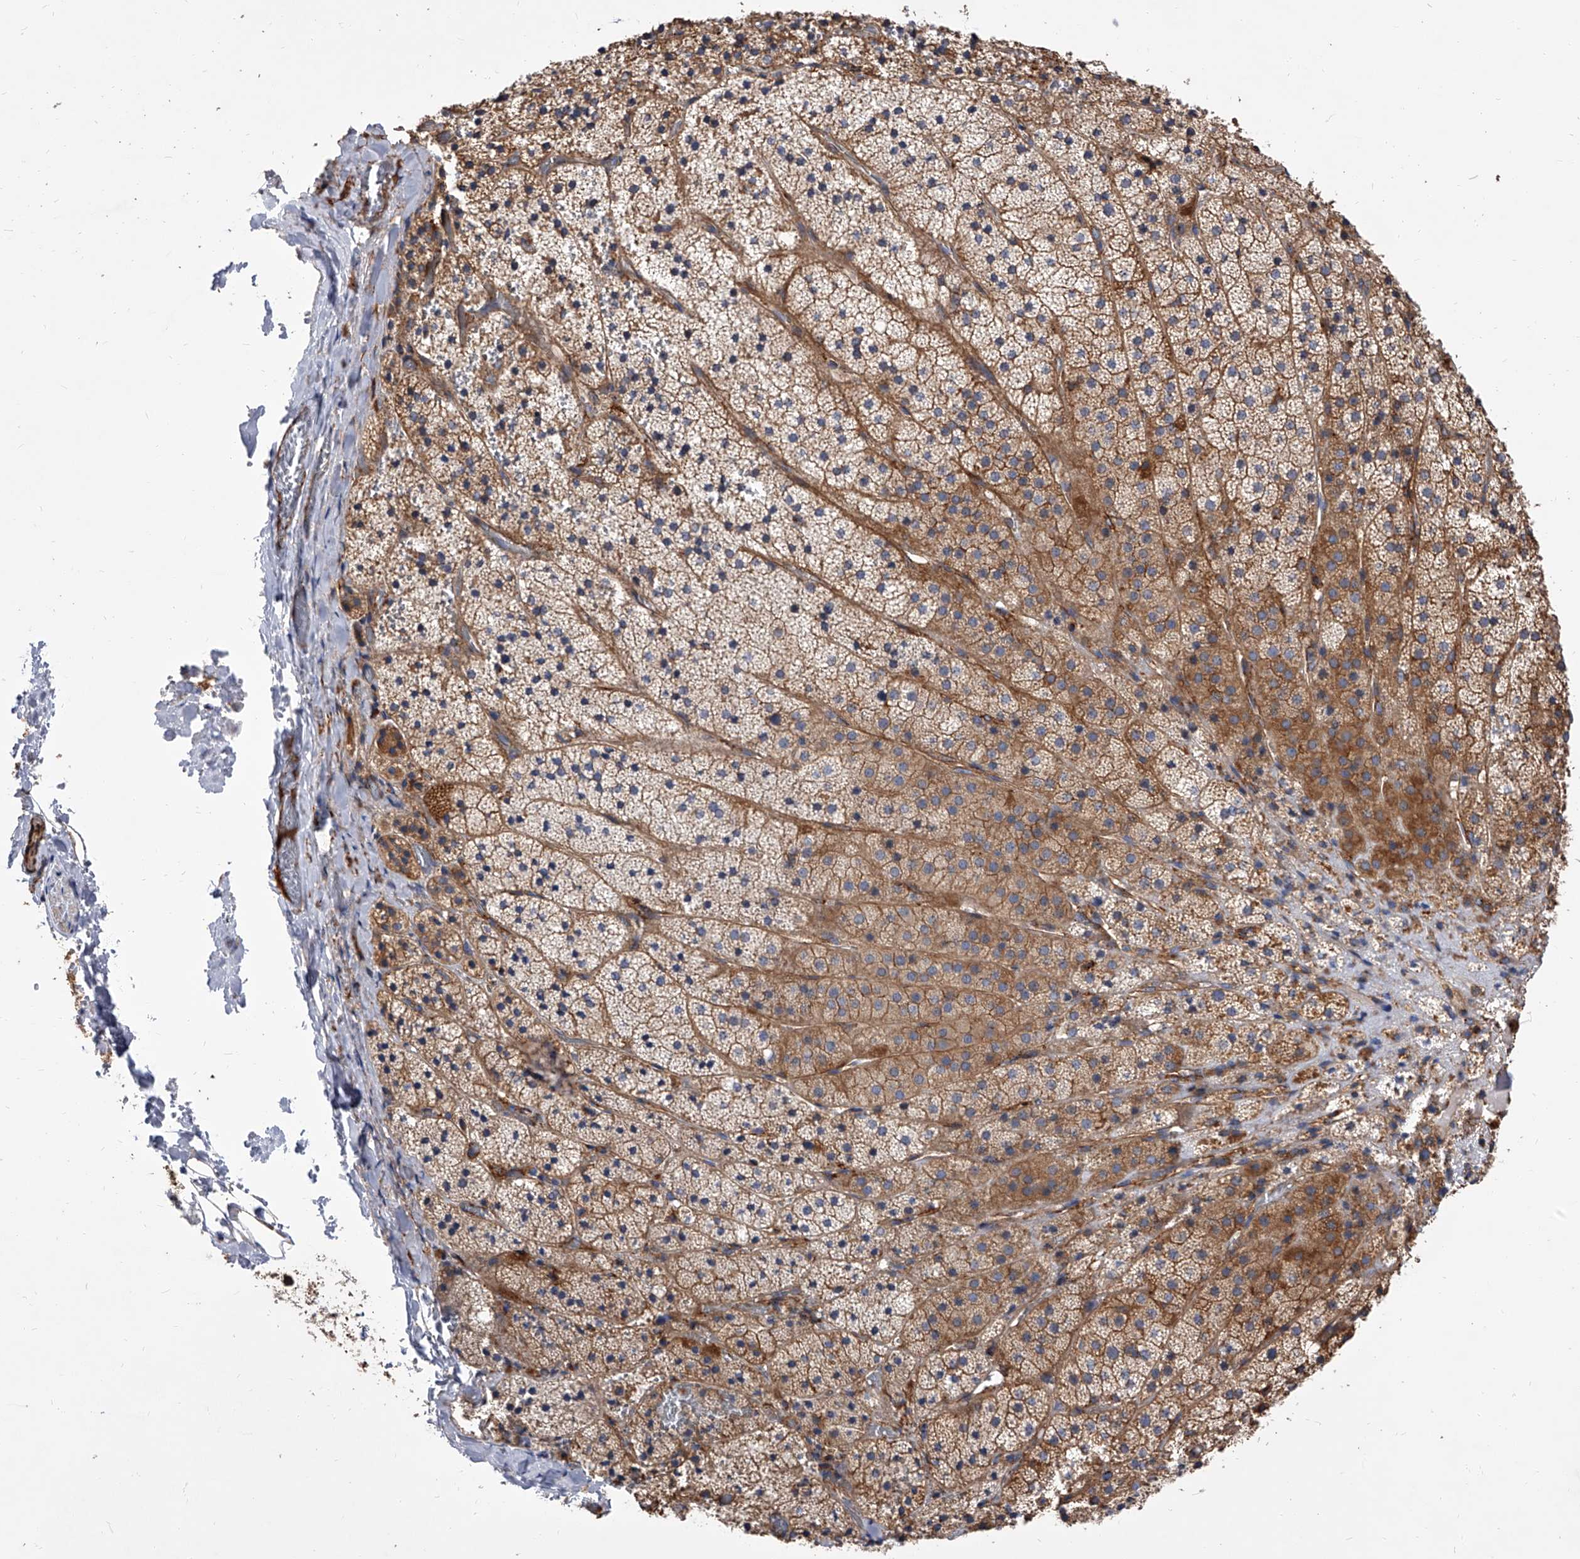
{"staining": {"intensity": "moderate", "quantity": ">75%", "location": "cytoplasmic/membranous"}, "tissue": "adrenal gland", "cell_type": "Glandular cells", "image_type": "normal", "snomed": [{"axis": "morphology", "description": "Normal tissue, NOS"}, {"axis": "topography", "description": "Adrenal gland"}], "caption": "Moderate cytoplasmic/membranous expression for a protein is present in approximately >75% of glandular cells of benign adrenal gland using immunohistochemistry.", "gene": "PISD", "patient": {"sex": "female", "age": 44}}